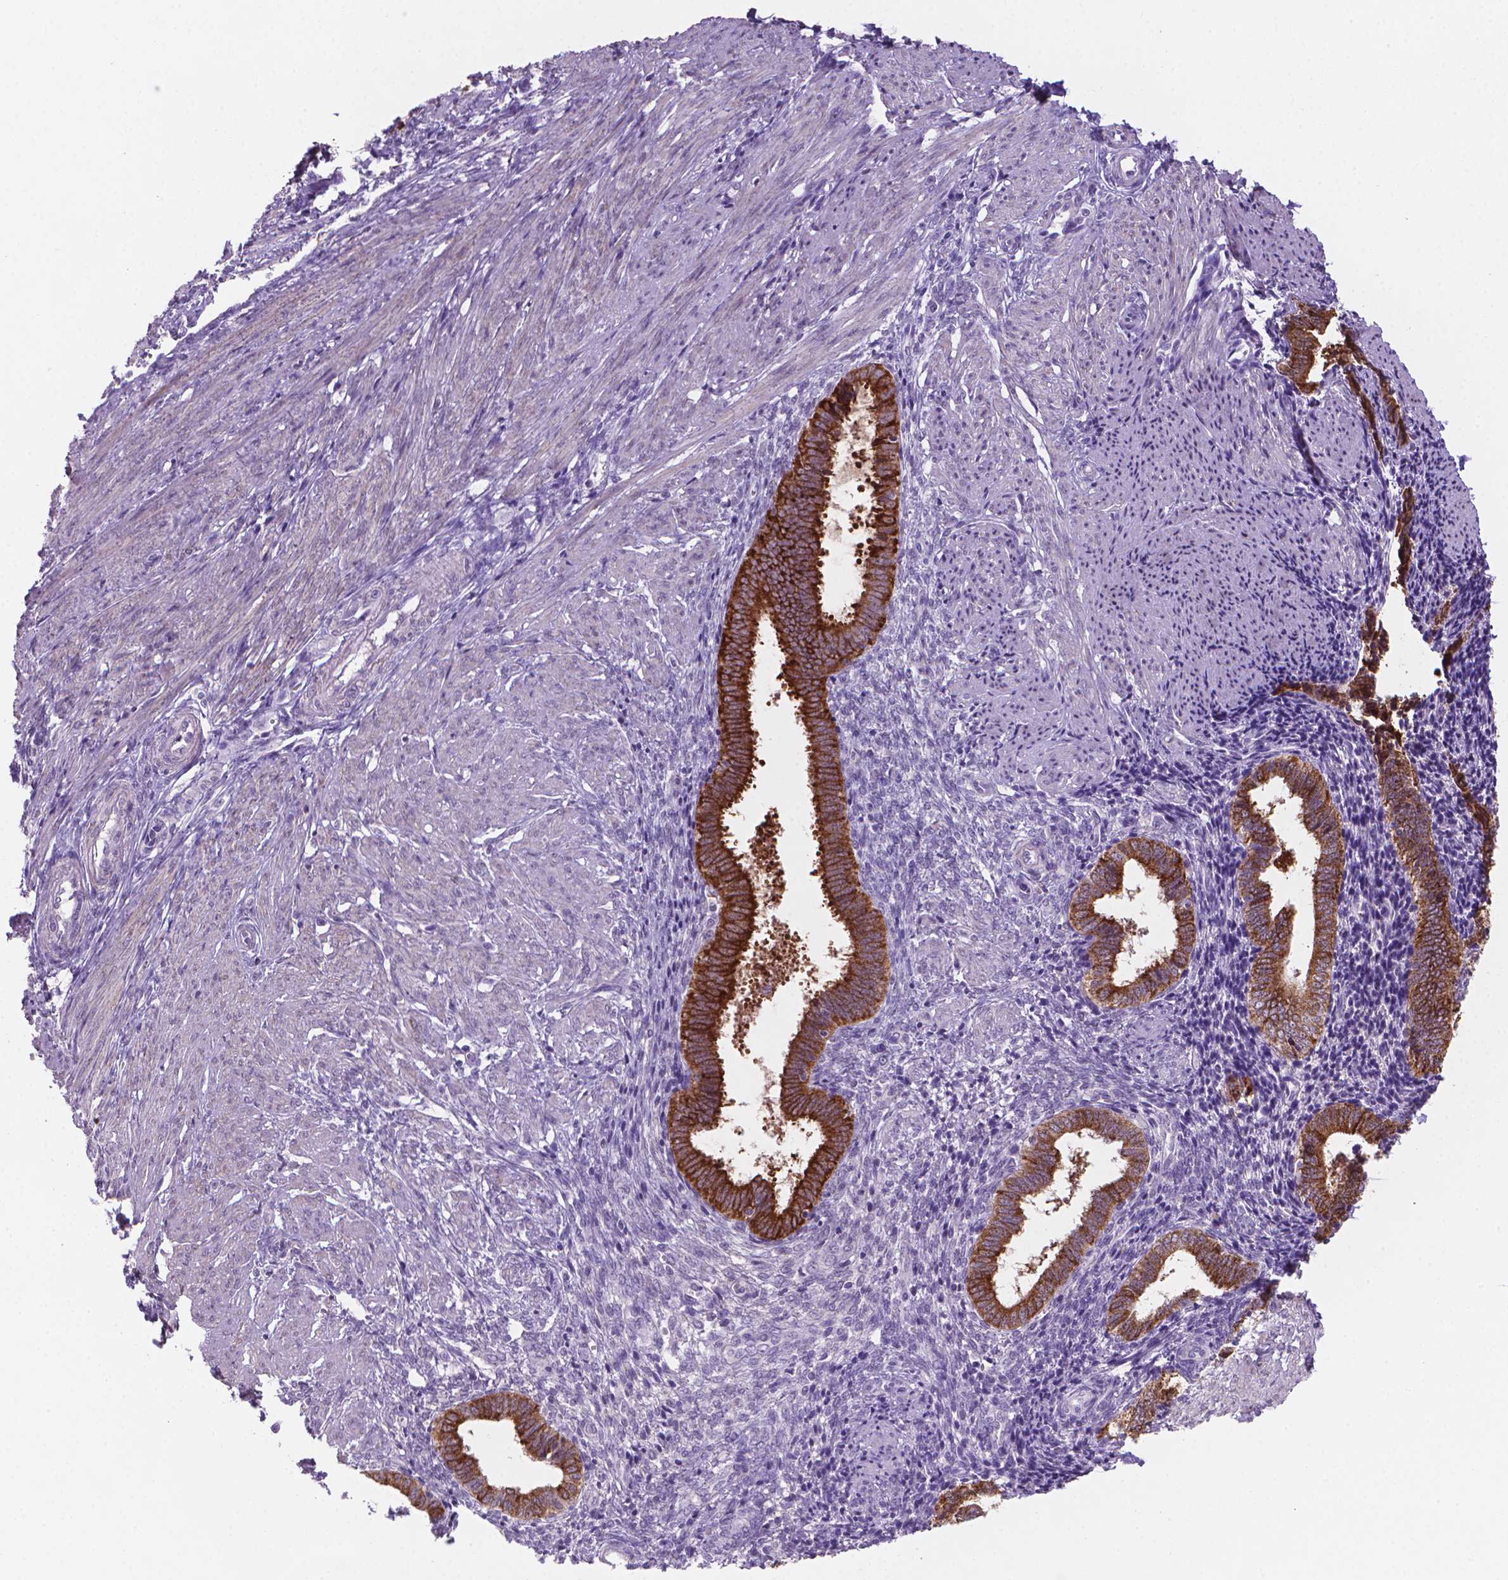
{"staining": {"intensity": "negative", "quantity": "none", "location": "none"}, "tissue": "endometrium", "cell_type": "Cells in endometrial stroma", "image_type": "normal", "snomed": [{"axis": "morphology", "description": "Normal tissue, NOS"}, {"axis": "topography", "description": "Endometrium"}], "caption": "Immunohistochemistry (IHC) of unremarkable endometrium exhibits no expression in cells in endometrial stroma. (IHC, brightfield microscopy, high magnification).", "gene": "MUC1", "patient": {"sex": "female", "age": 42}}